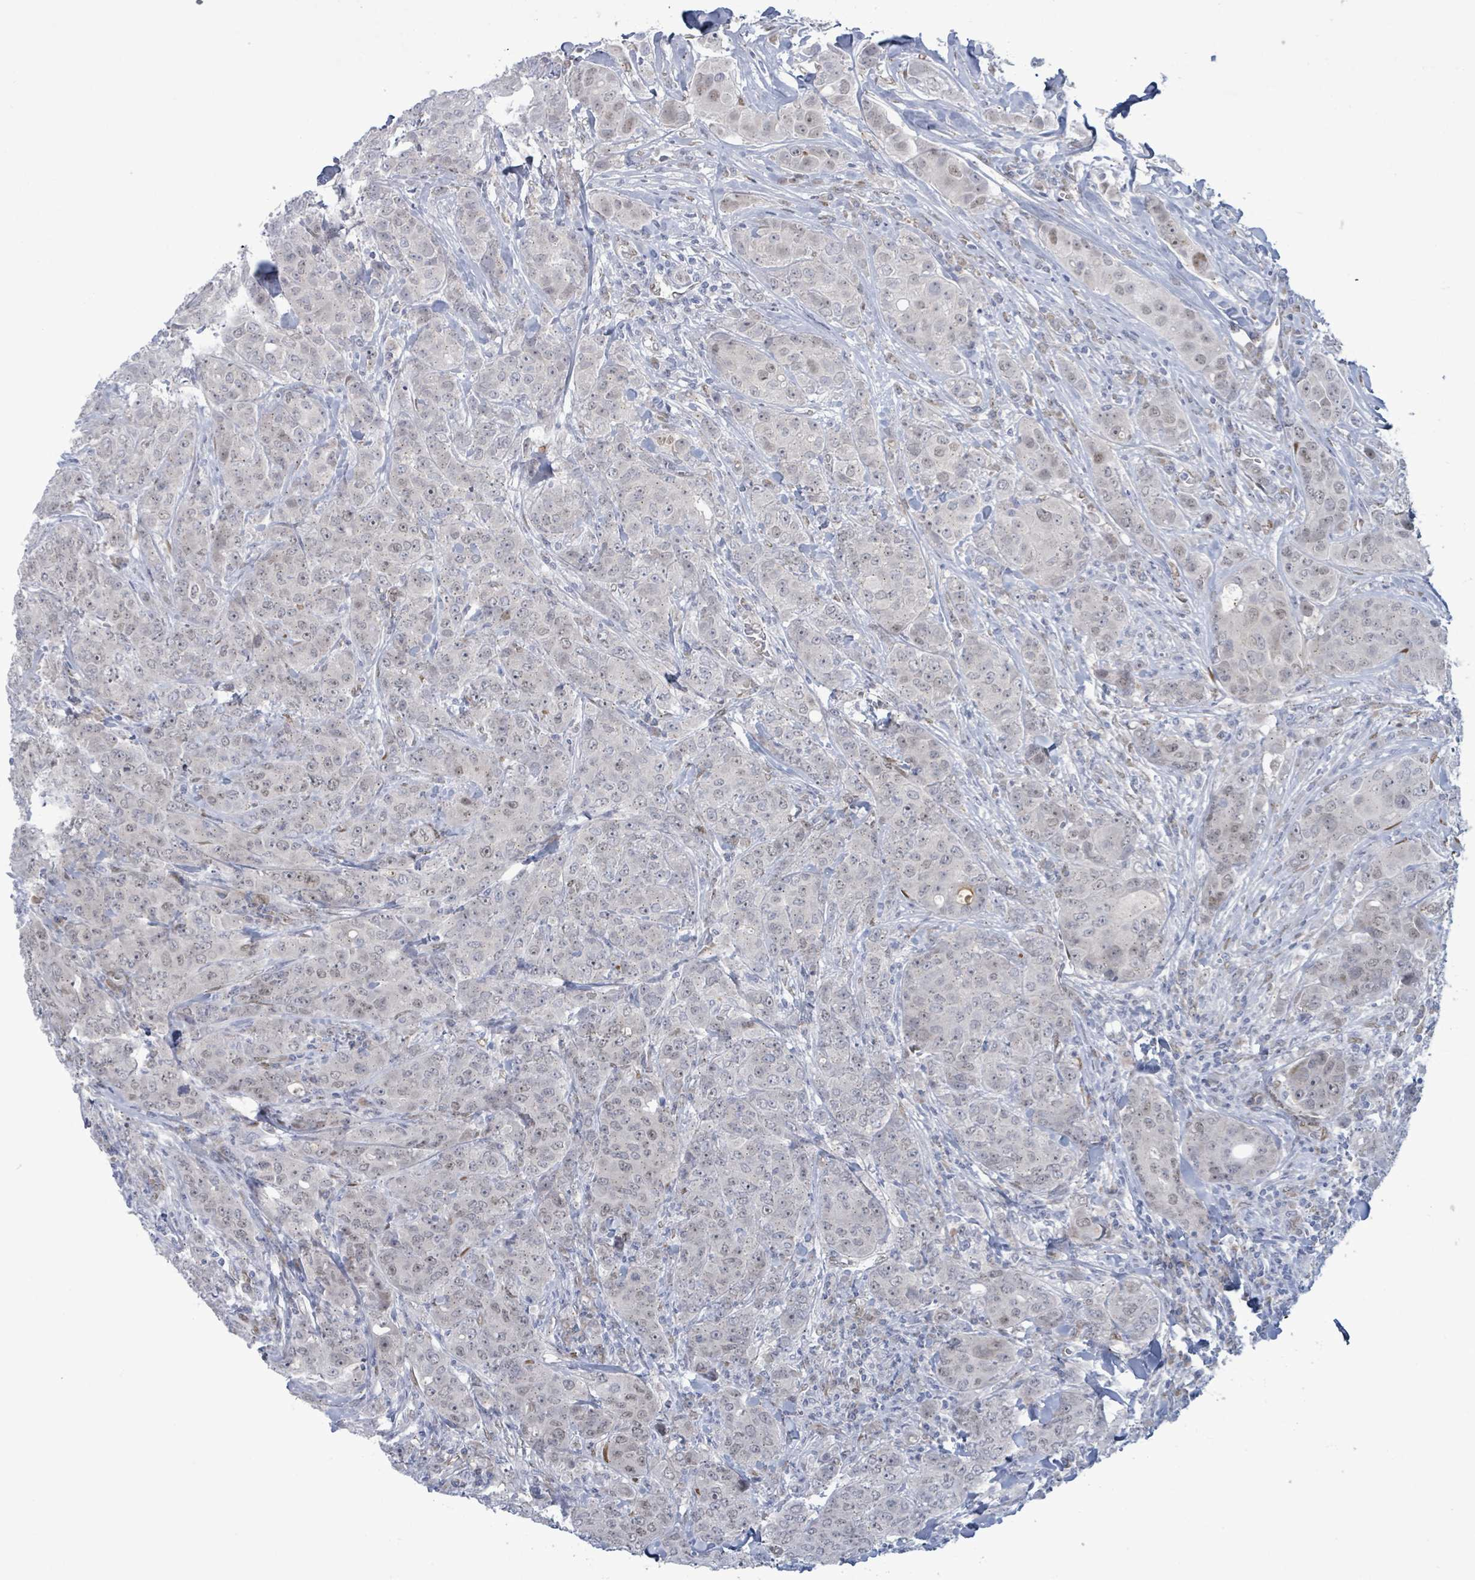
{"staining": {"intensity": "negative", "quantity": "none", "location": "none"}, "tissue": "breast cancer", "cell_type": "Tumor cells", "image_type": "cancer", "snomed": [{"axis": "morphology", "description": "Duct carcinoma"}, {"axis": "topography", "description": "Breast"}], "caption": "Breast invasive ductal carcinoma stained for a protein using IHC demonstrates no expression tumor cells.", "gene": "TUSC1", "patient": {"sex": "female", "age": 43}}